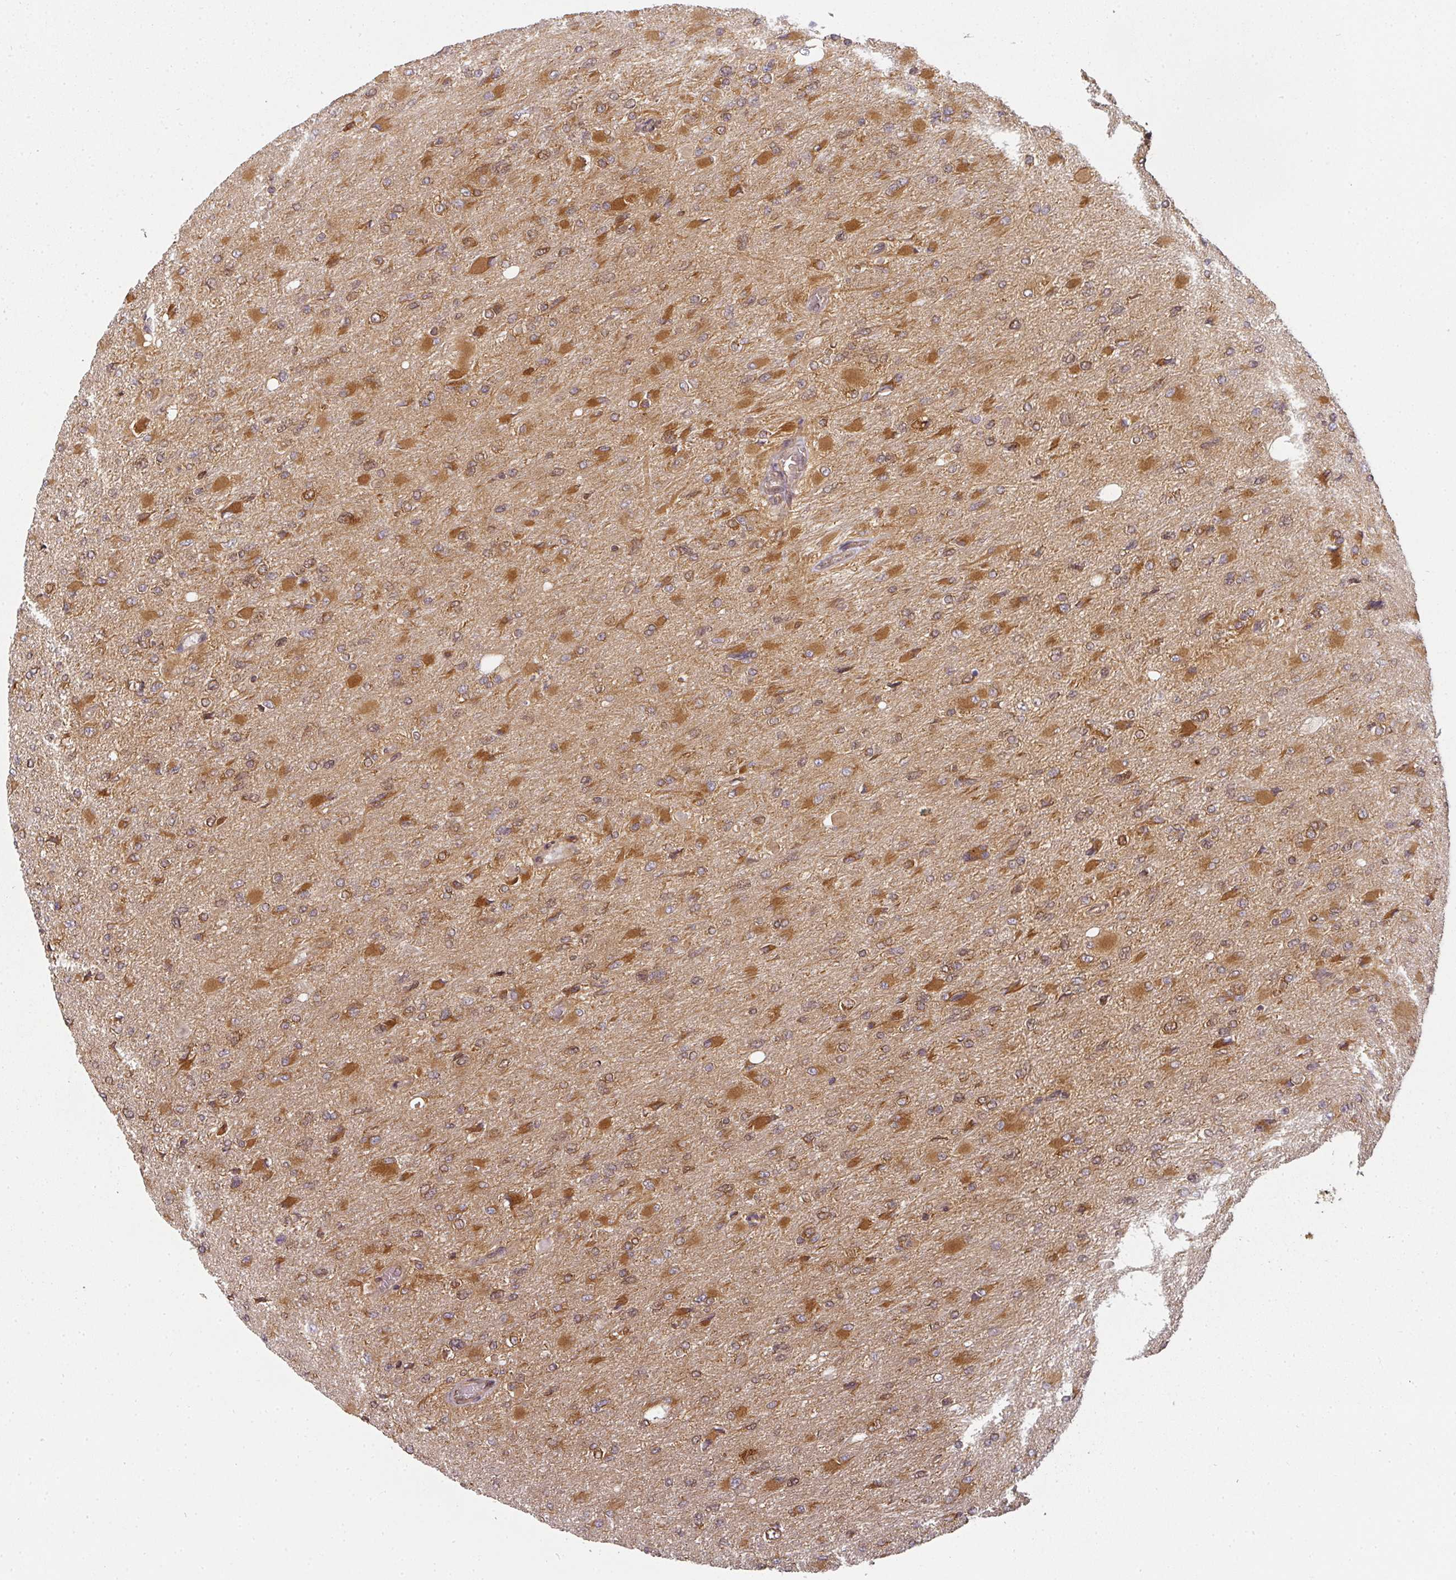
{"staining": {"intensity": "moderate", "quantity": ">75%", "location": "cytoplasmic/membranous"}, "tissue": "glioma", "cell_type": "Tumor cells", "image_type": "cancer", "snomed": [{"axis": "morphology", "description": "Glioma, malignant, High grade"}, {"axis": "topography", "description": "Cerebral cortex"}], "caption": "IHC staining of glioma, which reveals medium levels of moderate cytoplasmic/membranous expression in about >75% of tumor cells indicating moderate cytoplasmic/membranous protein expression. The staining was performed using DAB (brown) for protein detection and nuclei were counterstained in hematoxylin (blue).", "gene": "PPP6R3", "patient": {"sex": "female", "age": 36}}